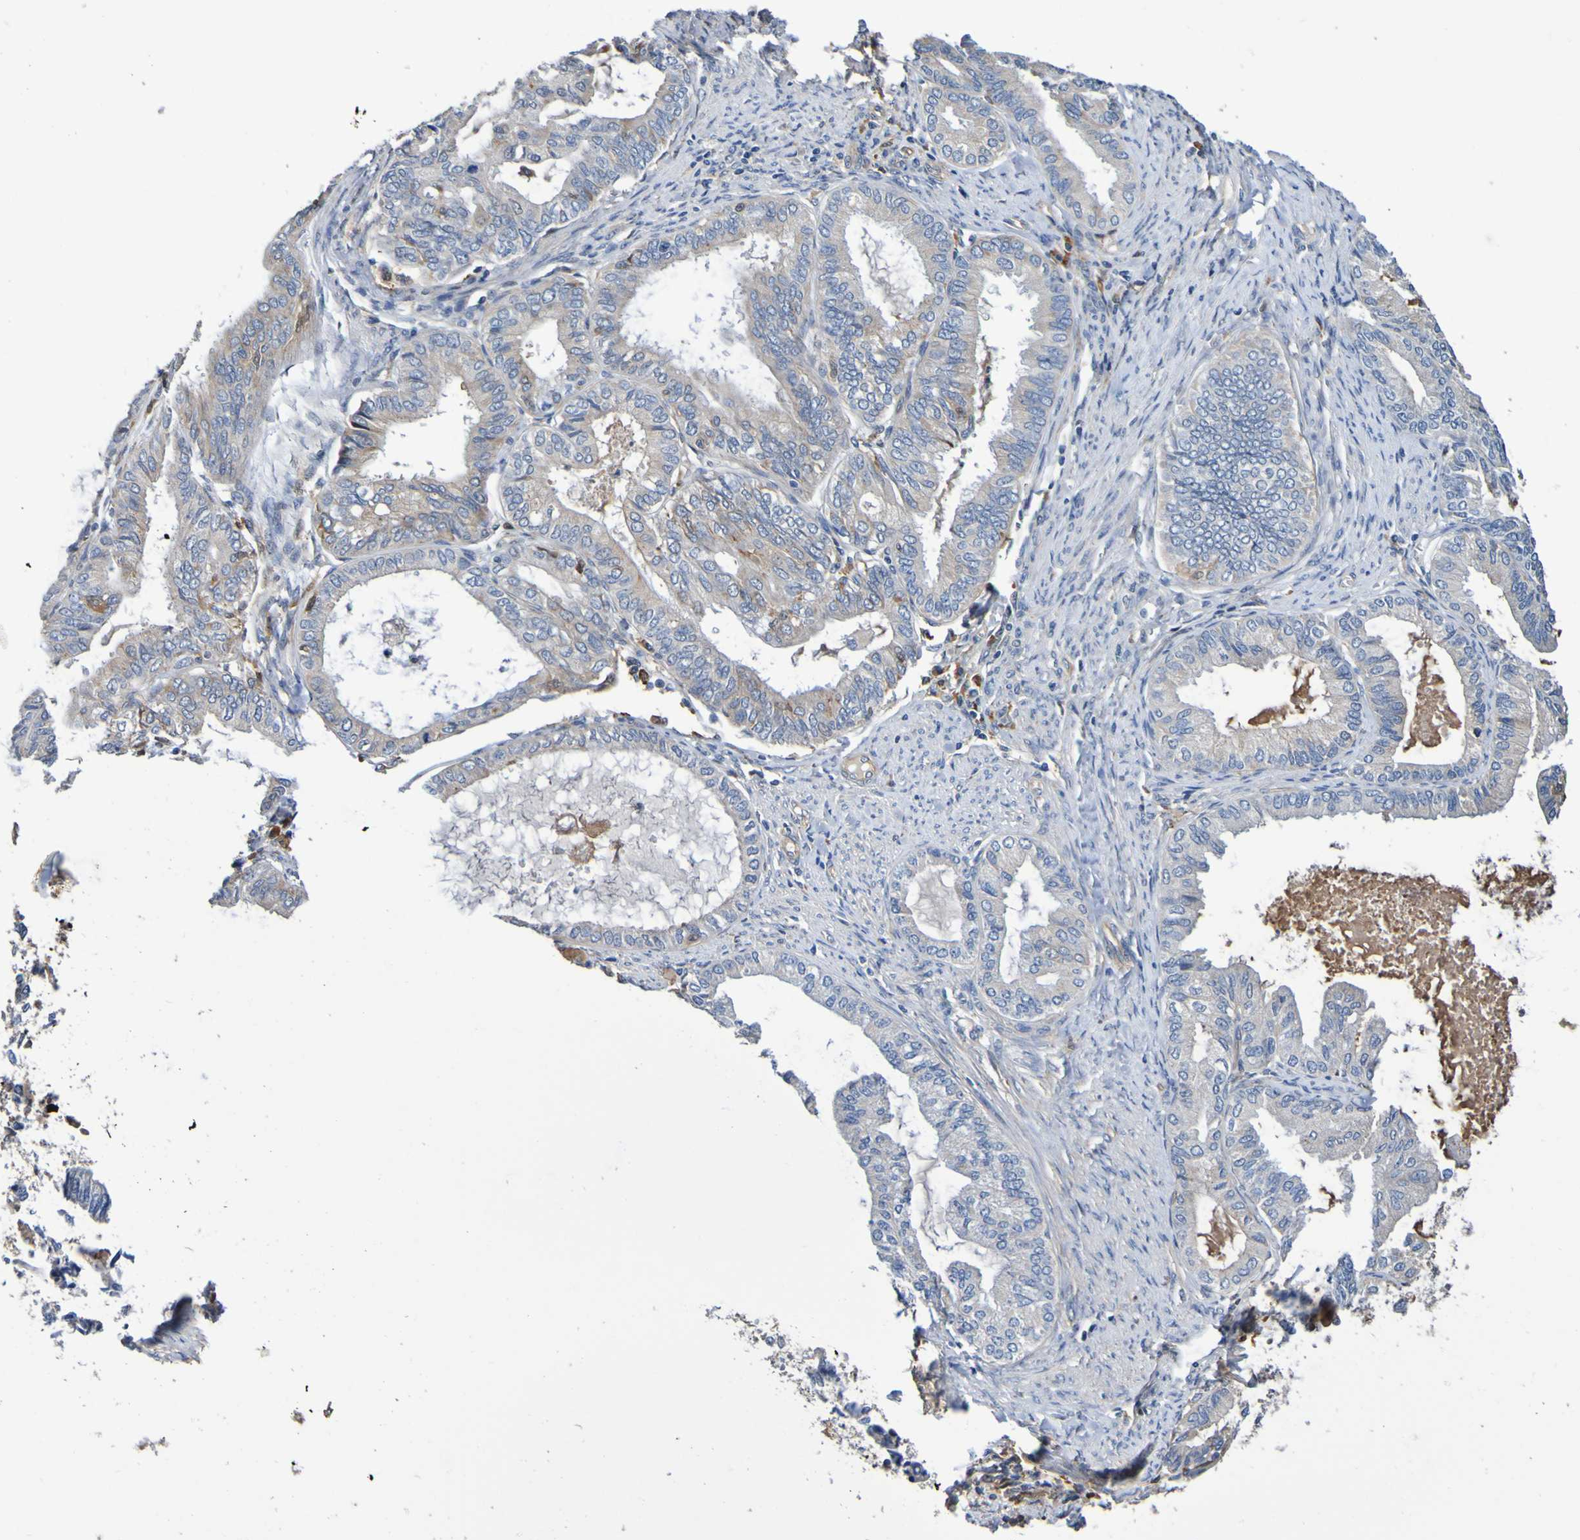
{"staining": {"intensity": "weak", "quantity": ">75%", "location": "cytoplasmic/membranous"}, "tissue": "endometrial cancer", "cell_type": "Tumor cells", "image_type": "cancer", "snomed": [{"axis": "morphology", "description": "Adenocarcinoma, NOS"}, {"axis": "topography", "description": "Endometrium"}], "caption": "There is low levels of weak cytoplasmic/membranous expression in tumor cells of endometrial adenocarcinoma, as demonstrated by immunohistochemical staining (brown color).", "gene": "METAP2", "patient": {"sex": "female", "age": 86}}